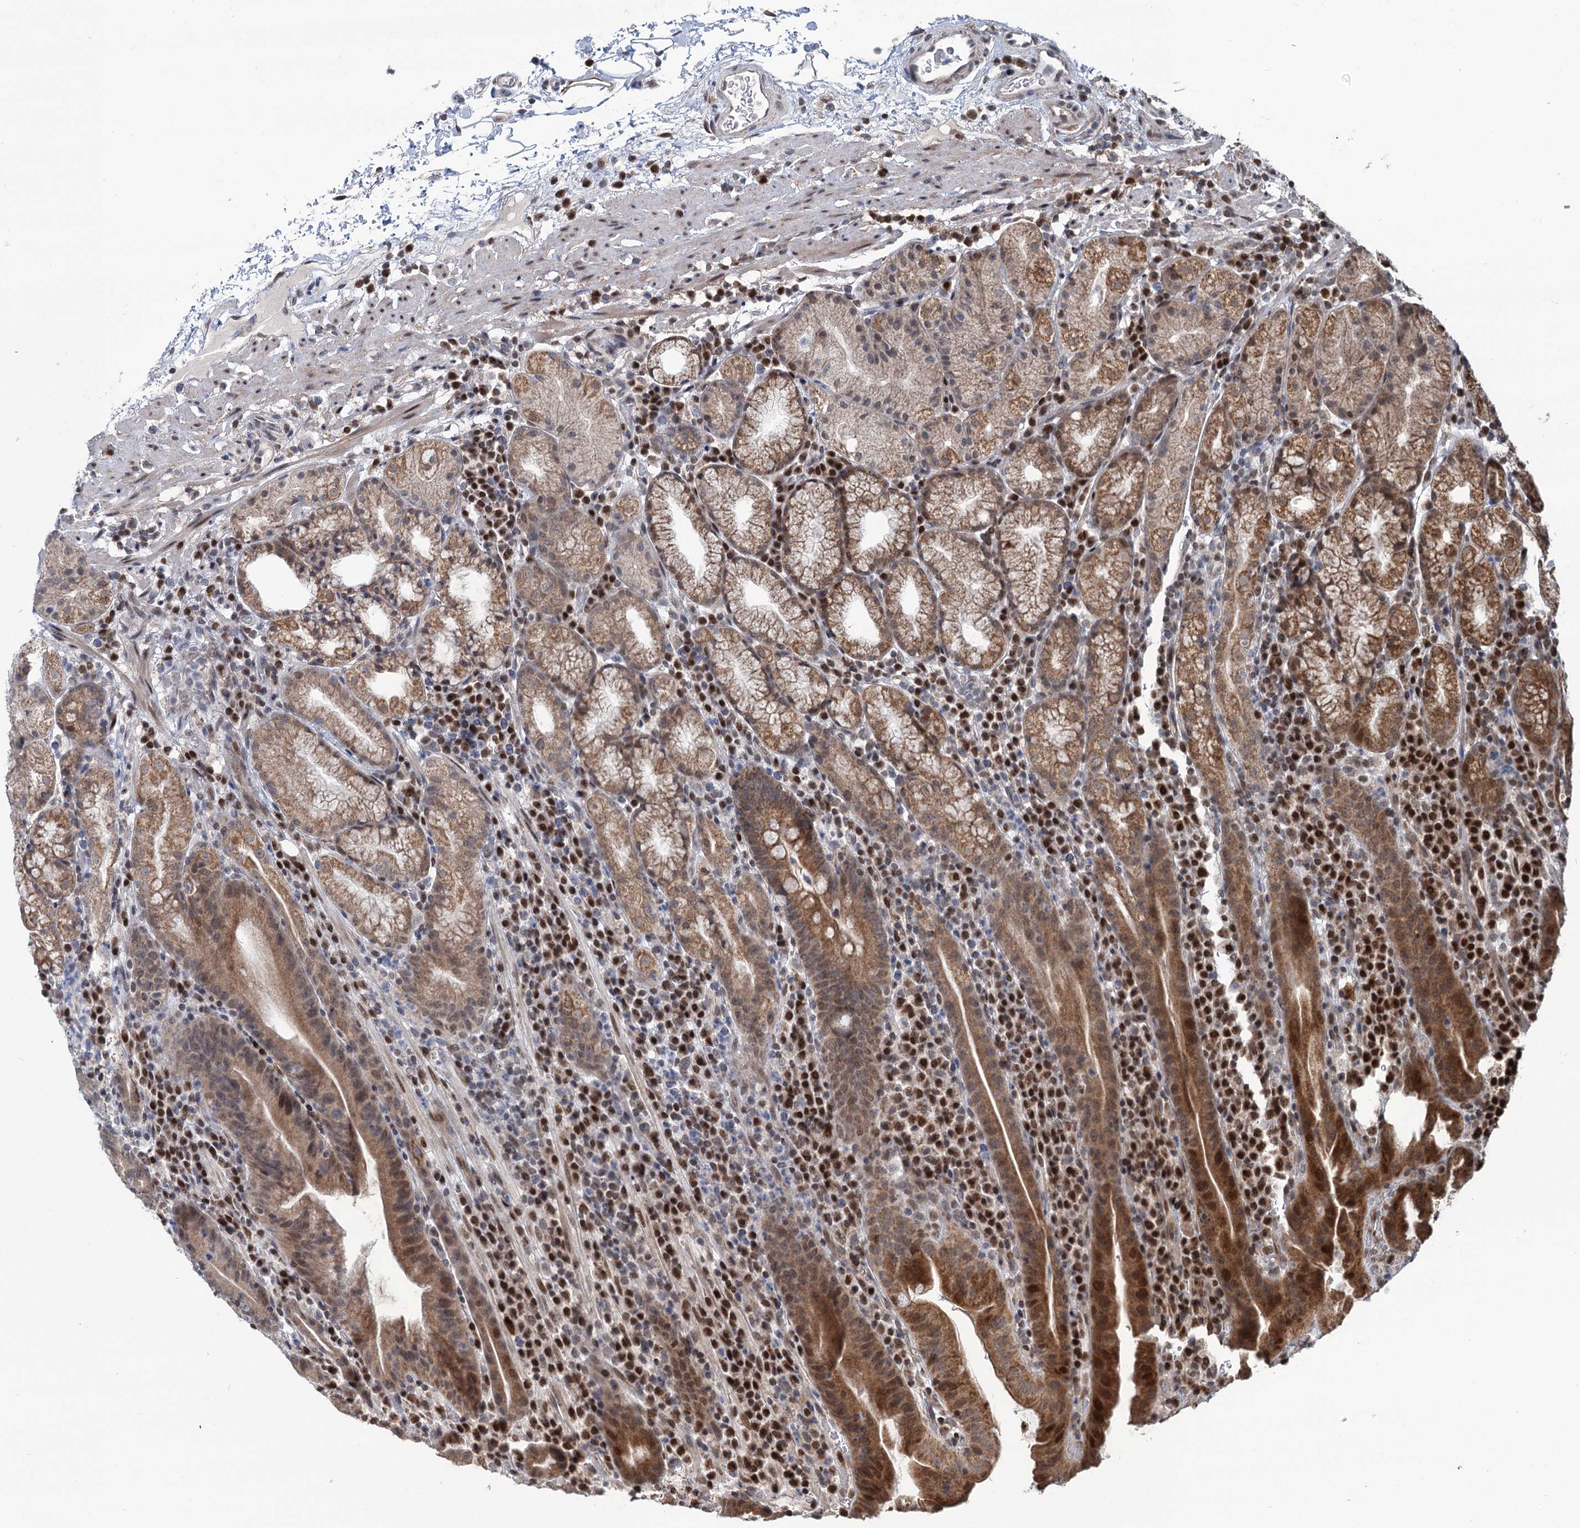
{"staining": {"intensity": "moderate", "quantity": ">75%", "location": "cytoplasmic/membranous,nuclear"}, "tissue": "stomach", "cell_type": "Glandular cells", "image_type": "normal", "snomed": [{"axis": "morphology", "description": "Normal tissue, NOS"}, {"axis": "morphology", "description": "Inflammation, NOS"}, {"axis": "topography", "description": "Stomach"}], "caption": "Moderate cytoplasmic/membranous,nuclear expression is present in about >75% of glandular cells in benign stomach.", "gene": "PHC3", "patient": {"sex": "male", "age": 79}}